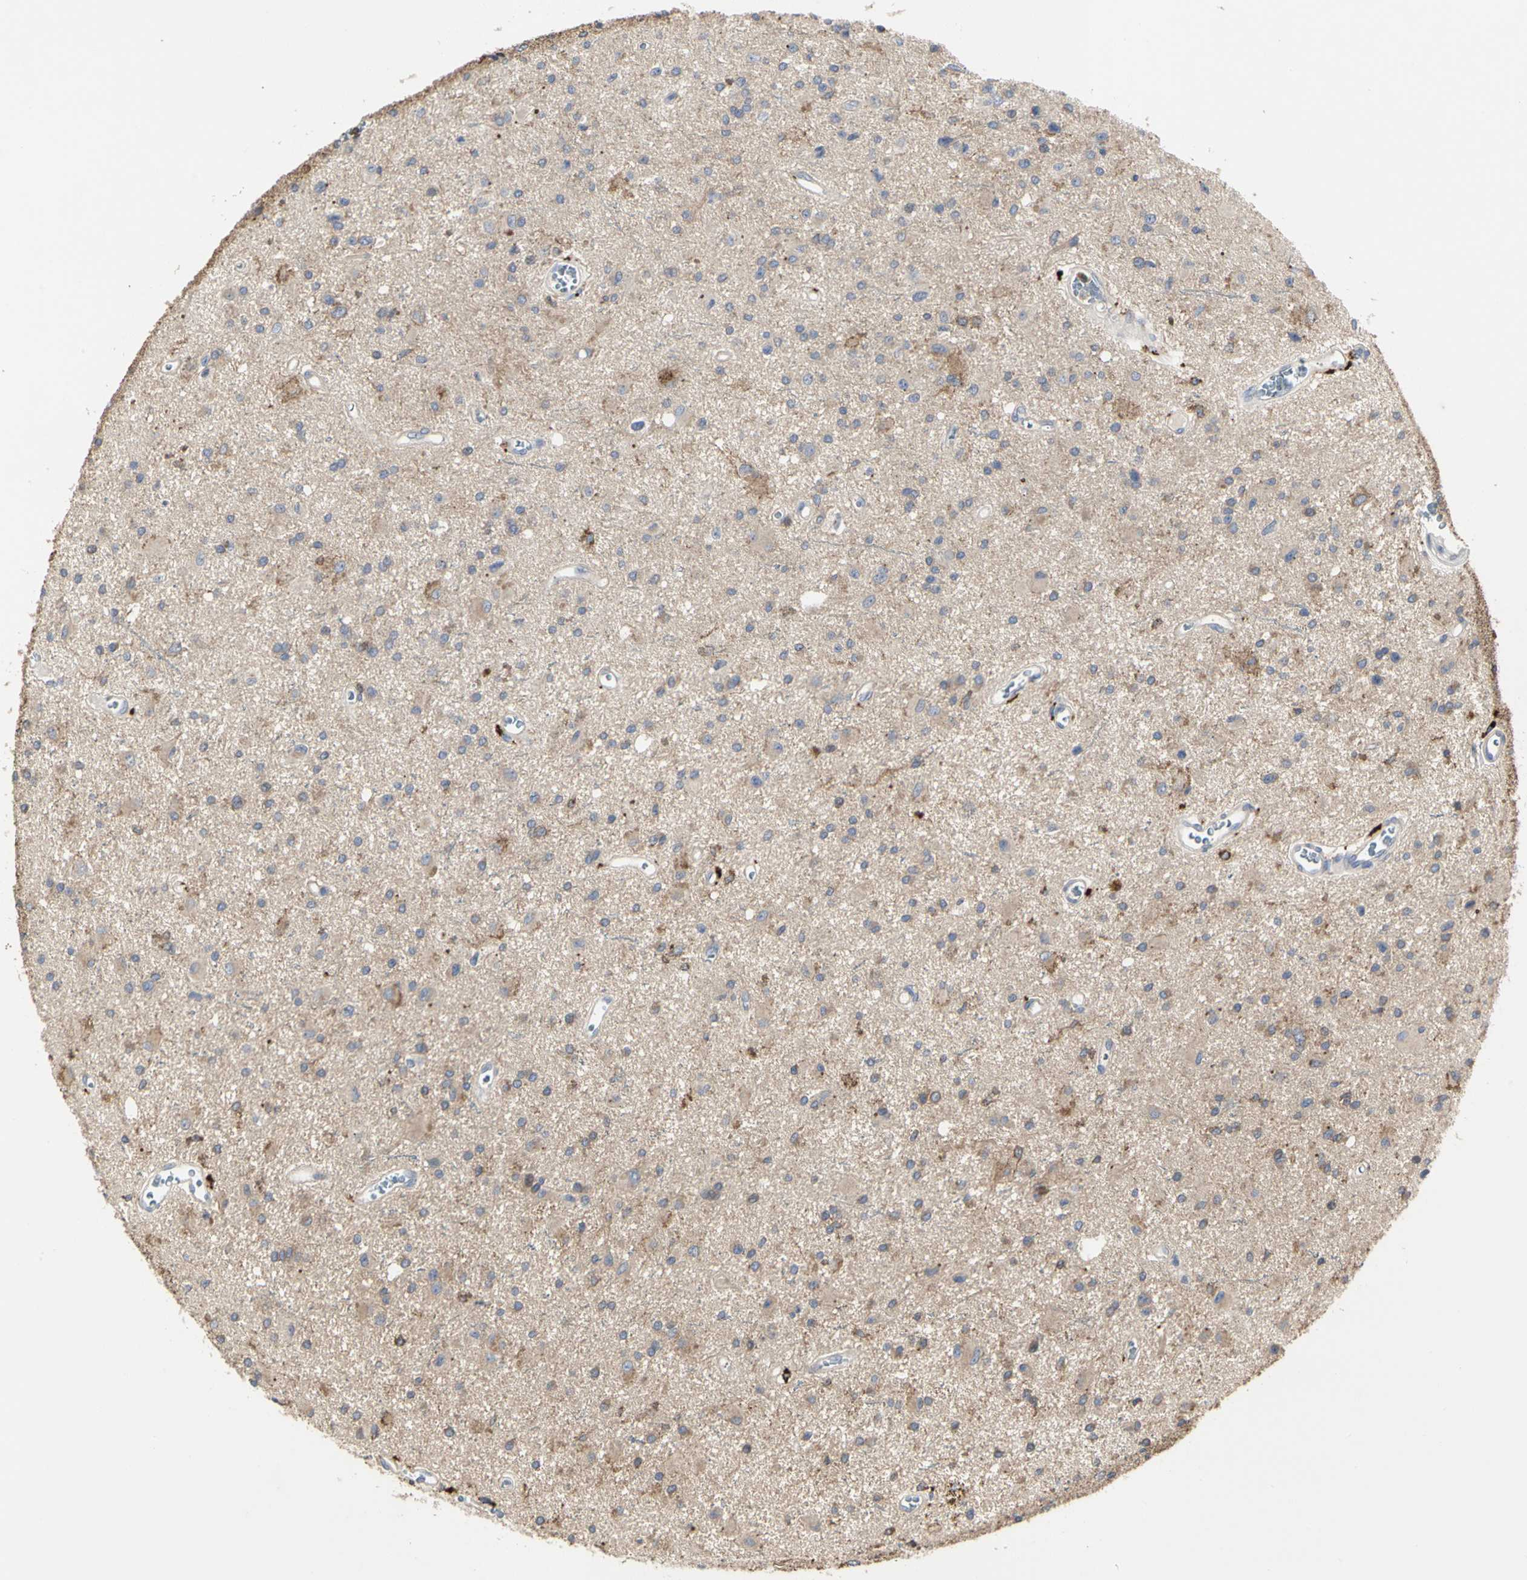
{"staining": {"intensity": "weak", "quantity": "<25%", "location": "cytoplasmic/membranous"}, "tissue": "glioma", "cell_type": "Tumor cells", "image_type": "cancer", "snomed": [{"axis": "morphology", "description": "Glioma, malignant, Low grade"}, {"axis": "topography", "description": "Brain"}], "caption": "Immunohistochemistry (IHC) histopathology image of malignant low-grade glioma stained for a protein (brown), which shows no positivity in tumor cells.", "gene": "NAPG", "patient": {"sex": "male", "age": 58}}